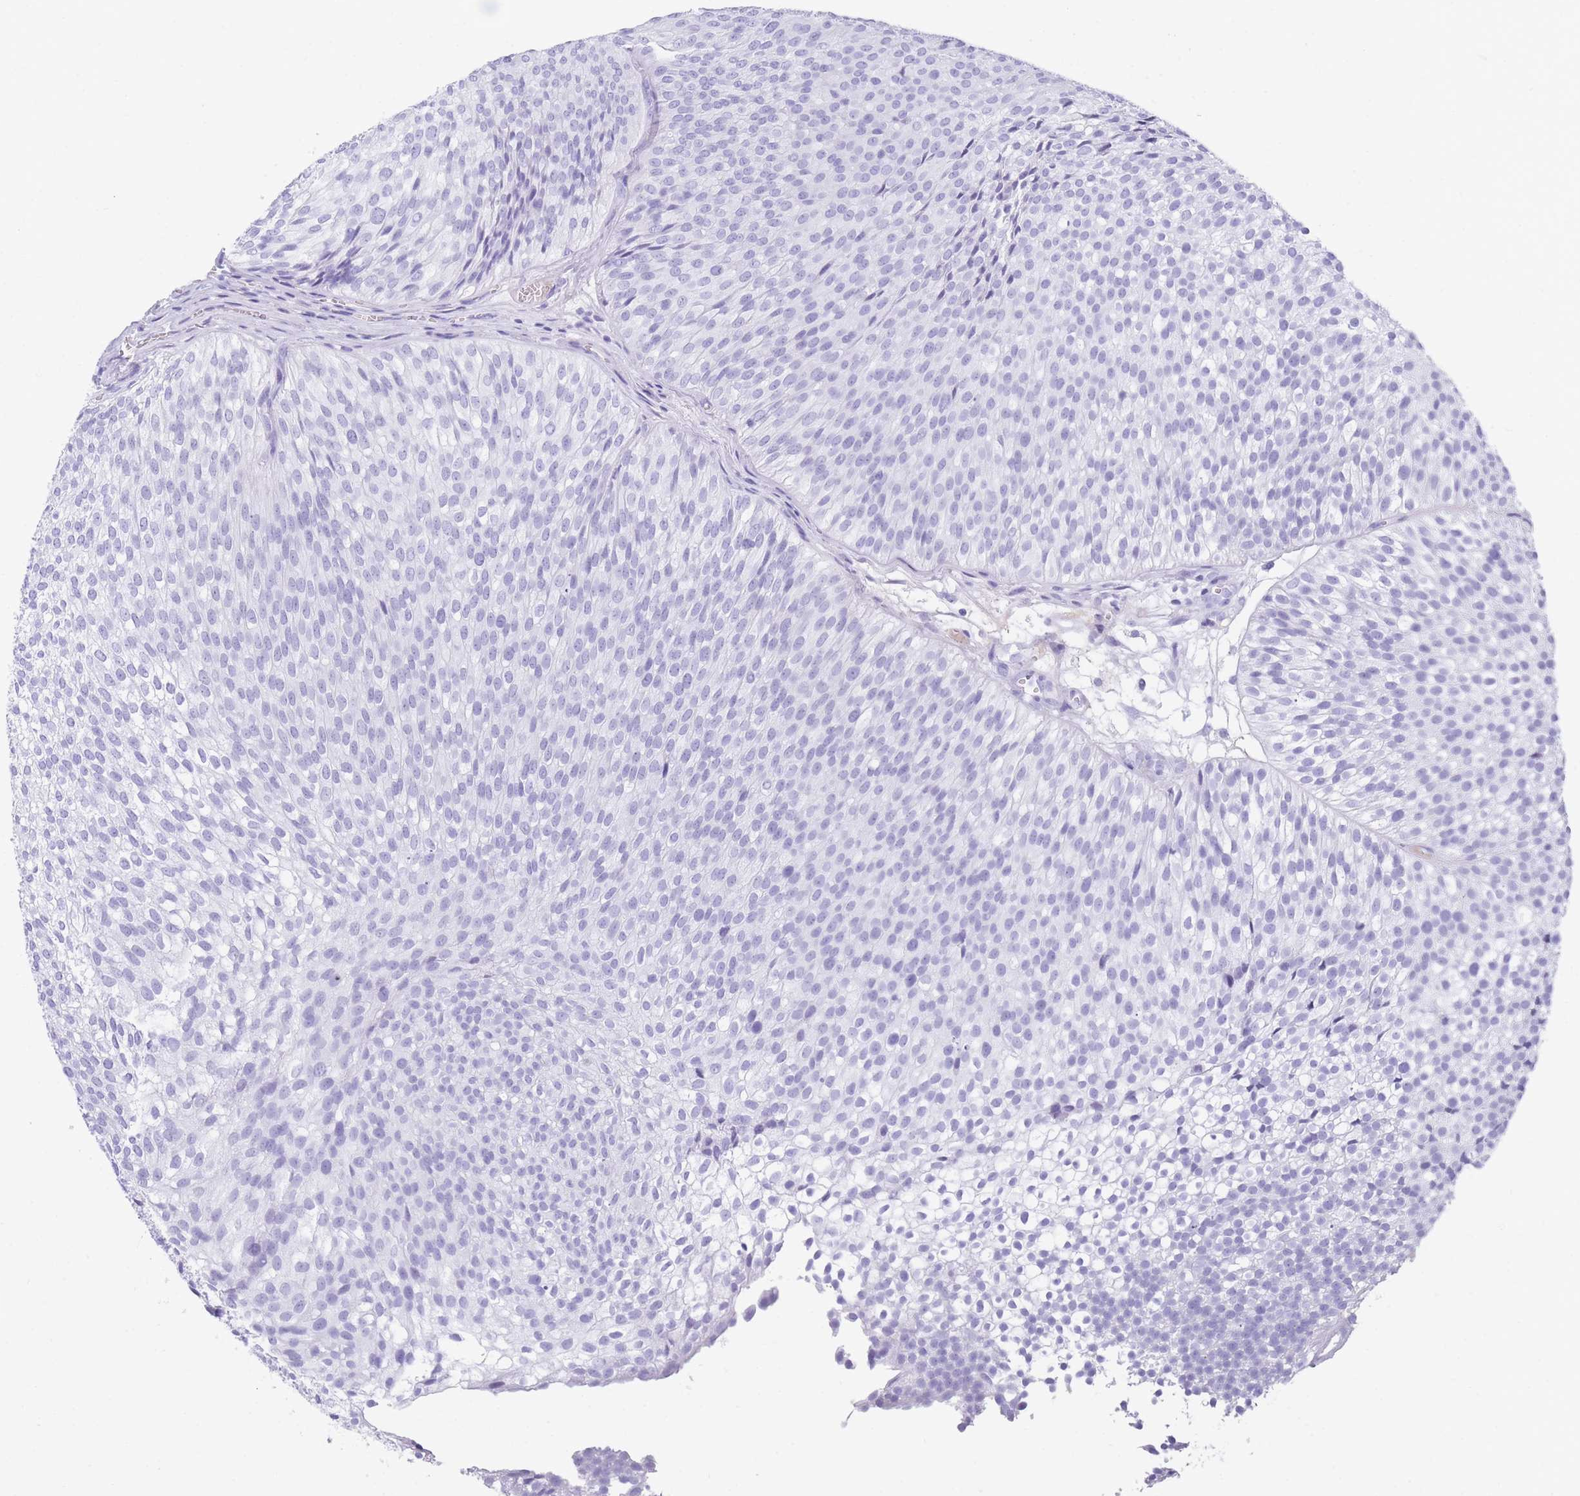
{"staining": {"intensity": "negative", "quantity": "none", "location": "none"}, "tissue": "urothelial cancer", "cell_type": "Tumor cells", "image_type": "cancer", "snomed": [{"axis": "morphology", "description": "Urothelial carcinoma, Low grade"}, {"axis": "topography", "description": "Urinary bladder"}], "caption": "This is an immunohistochemistry histopathology image of urothelial cancer. There is no positivity in tumor cells.", "gene": "TNFSF11", "patient": {"sex": "male", "age": 91}}